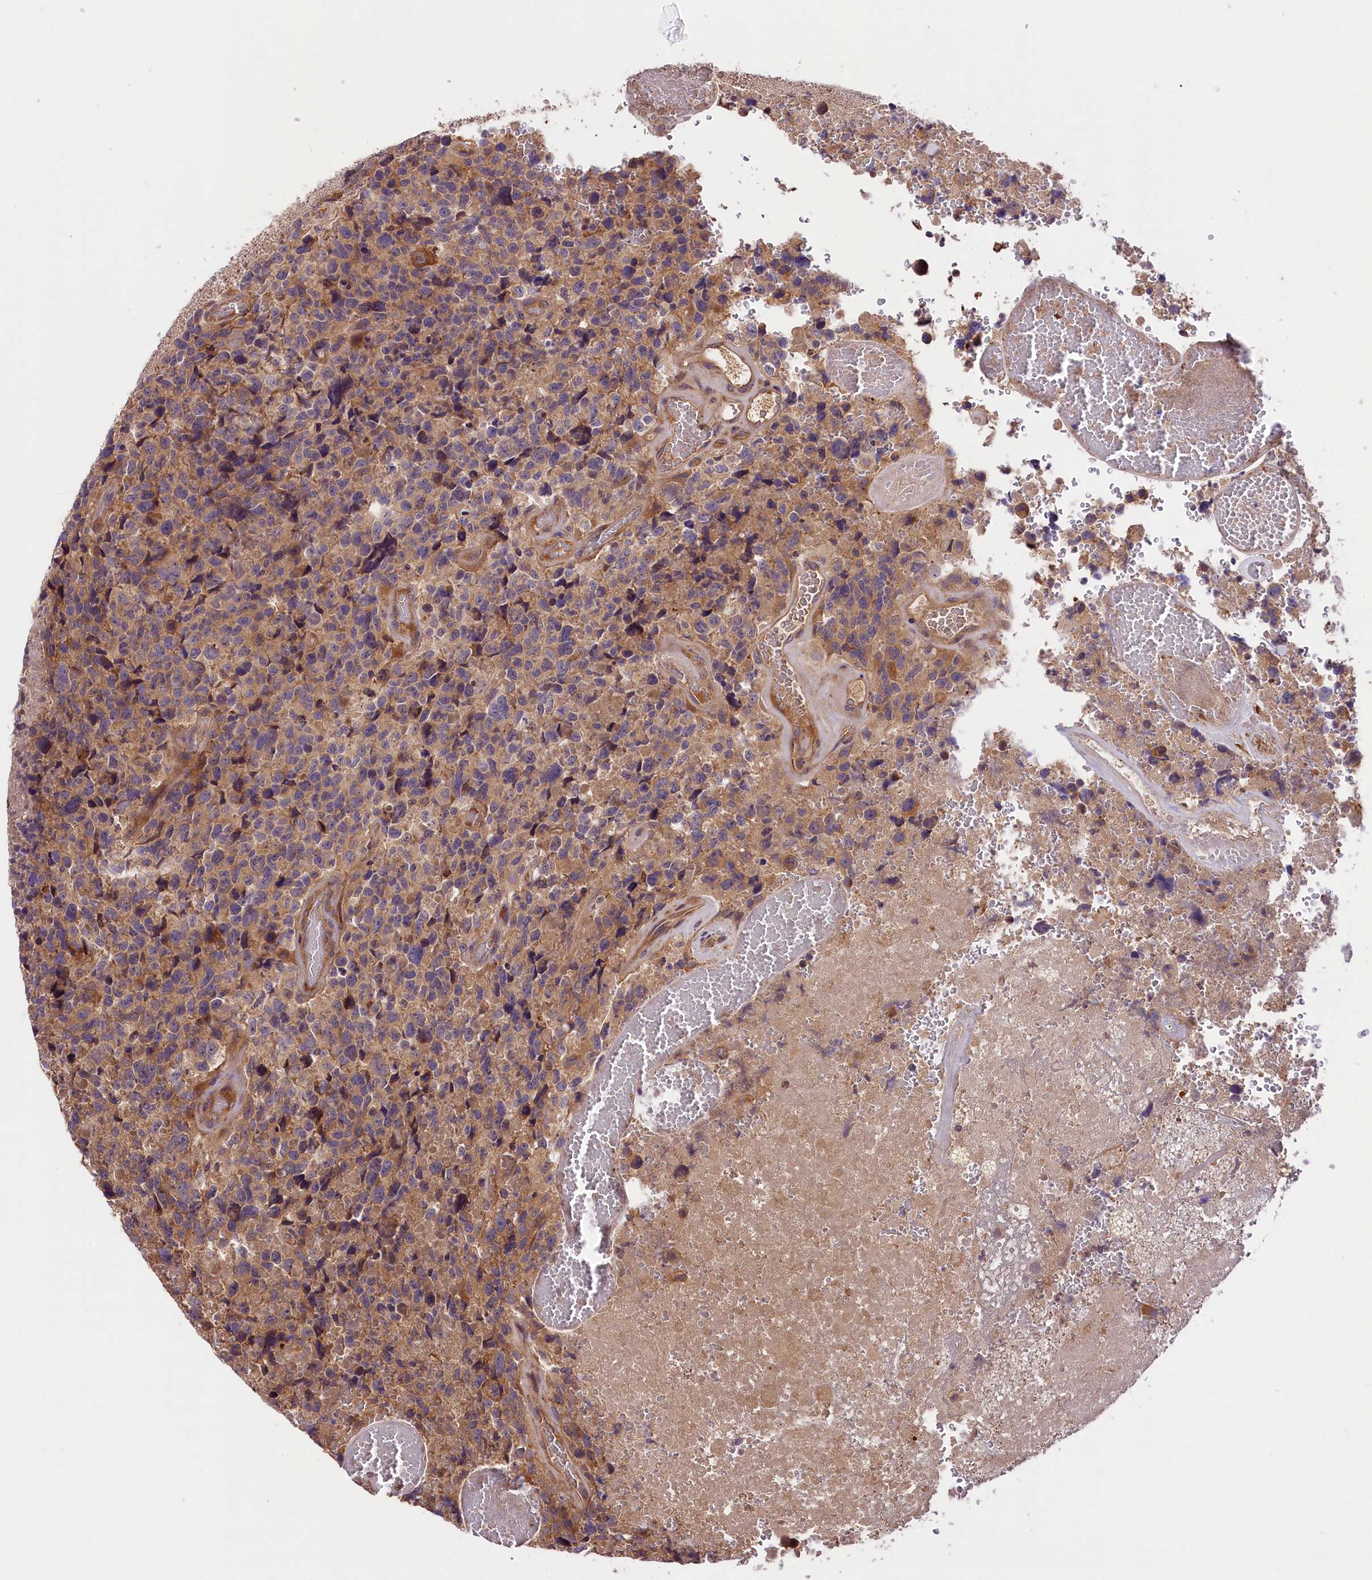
{"staining": {"intensity": "moderate", "quantity": ">75%", "location": "cytoplasmic/membranous"}, "tissue": "glioma", "cell_type": "Tumor cells", "image_type": "cancer", "snomed": [{"axis": "morphology", "description": "Glioma, malignant, High grade"}, {"axis": "topography", "description": "Brain"}], "caption": "High-magnification brightfield microscopy of malignant glioma (high-grade) stained with DAB (3,3'-diaminobenzidine) (brown) and counterstained with hematoxylin (blue). tumor cells exhibit moderate cytoplasmic/membranous positivity is identified in approximately>75% of cells.", "gene": "SETD6", "patient": {"sex": "male", "age": 69}}